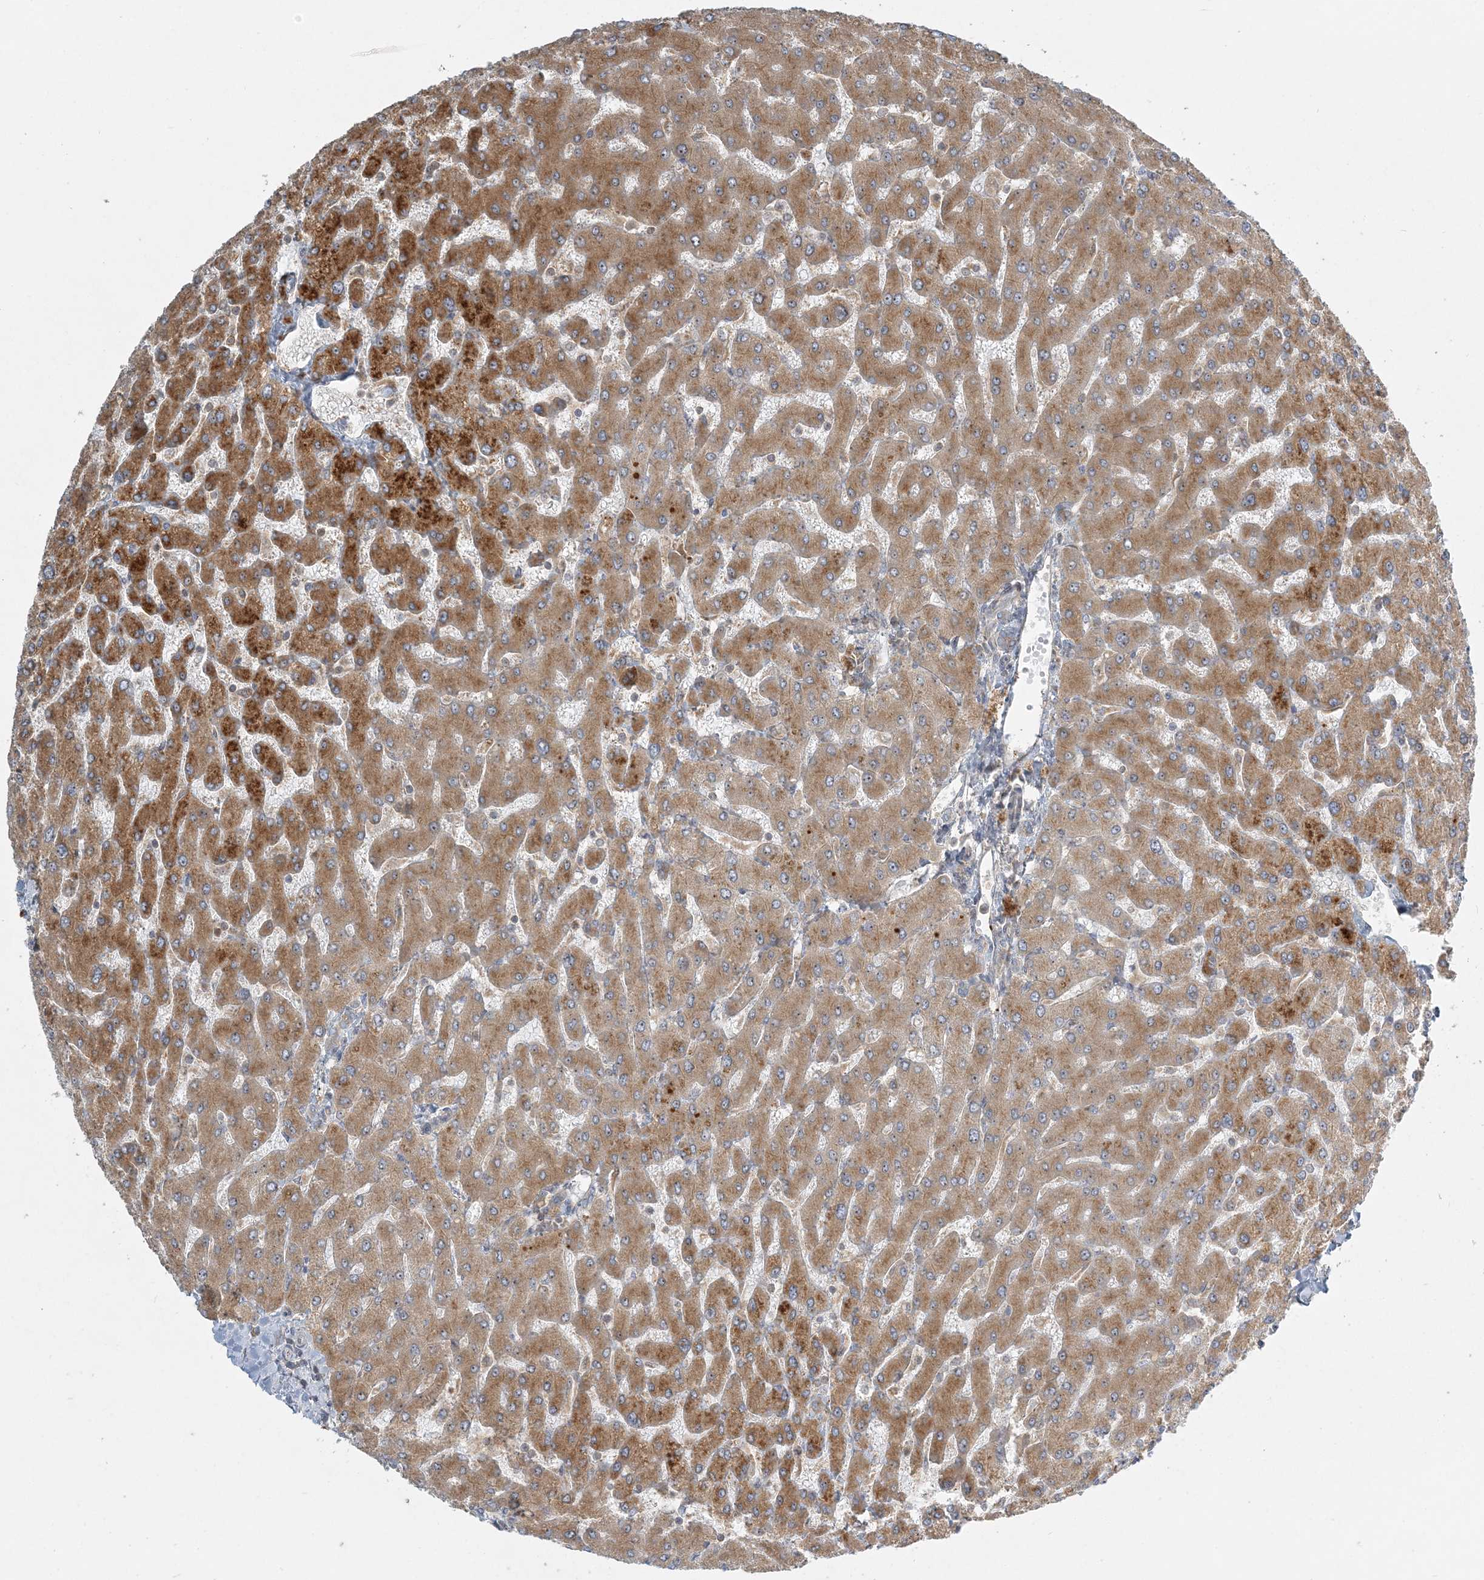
{"staining": {"intensity": "weak", "quantity": "25%-75%", "location": "cytoplasmic/membranous"}, "tissue": "liver", "cell_type": "Cholangiocytes", "image_type": "normal", "snomed": [{"axis": "morphology", "description": "Normal tissue, NOS"}, {"axis": "topography", "description": "Liver"}], "caption": "IHC staining of unremarkable liver, which exhibits low levels of weak cytoplasmic/membranous positivity in approximately 25%-75% of cholangiocytes indicating weak cytoplasmic/membranous protein positivity. The staining was performed using DAB (brown) for protein detection and nuclei were counterstained in hematoxylin (blue).", "gene": "AP1AR", "patient": {"sex": "male", "age": 55}}